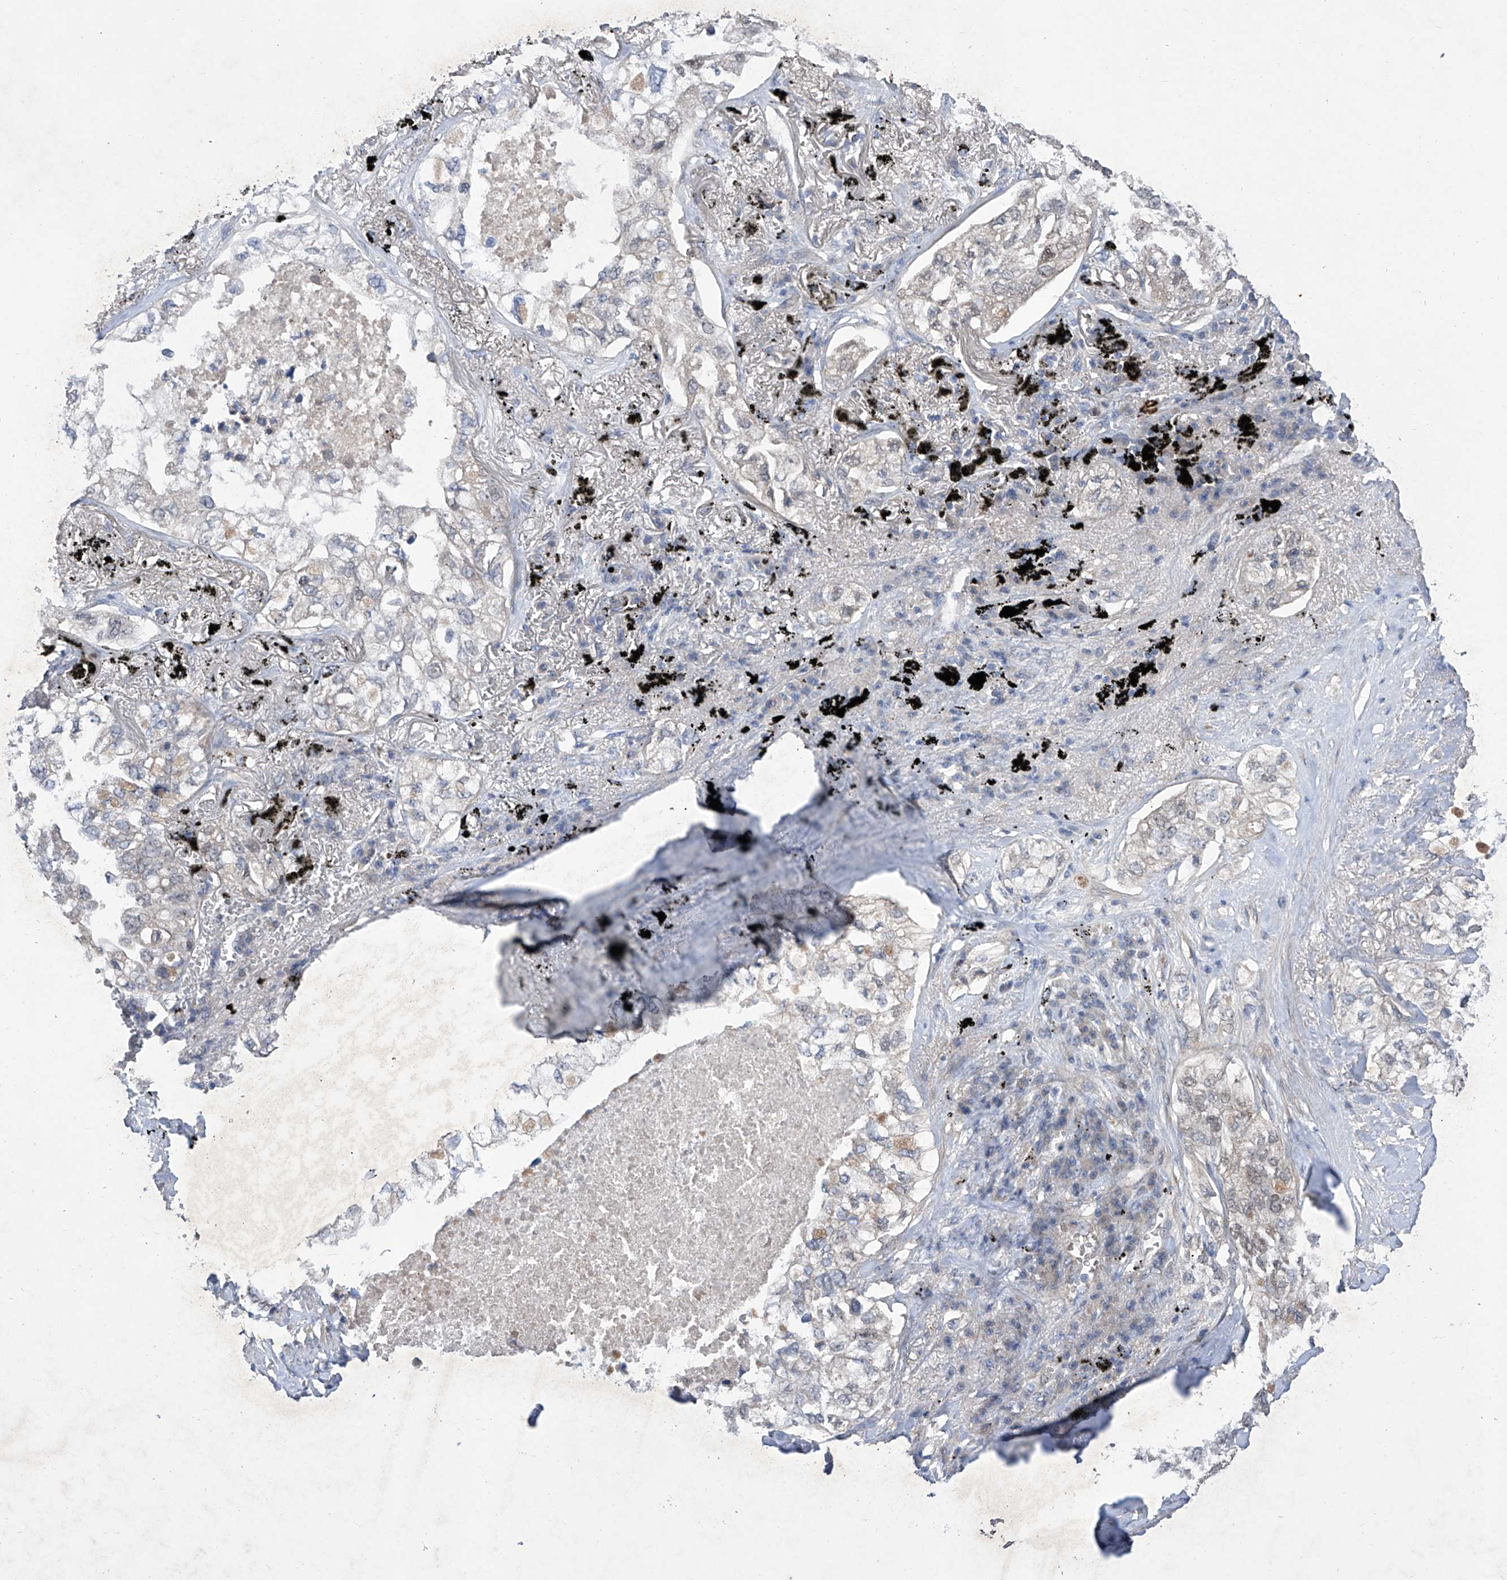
{"staining": {"intensity": "negative", "quantity": "none", "location": "none"}, "tissue": "lung cancer", "cell_type": "Tumor cells", "image_type": "cancer", "snomed": [{"axis": "morphology", "description": "Adenocarcinoma, NOS"}, {"axis": "topography", "description": "Lung"}], "caption": "DAB immunohistochemical staining of human lung adenocarcinoma shows no significant staining in tumor cells. (DAB (3,3'-diaminobenzidine) IHC visualized using brightfield microscopy, high magnification).", "gene": "SRBD1", "patient": {"sex": "male", "age": 65}}